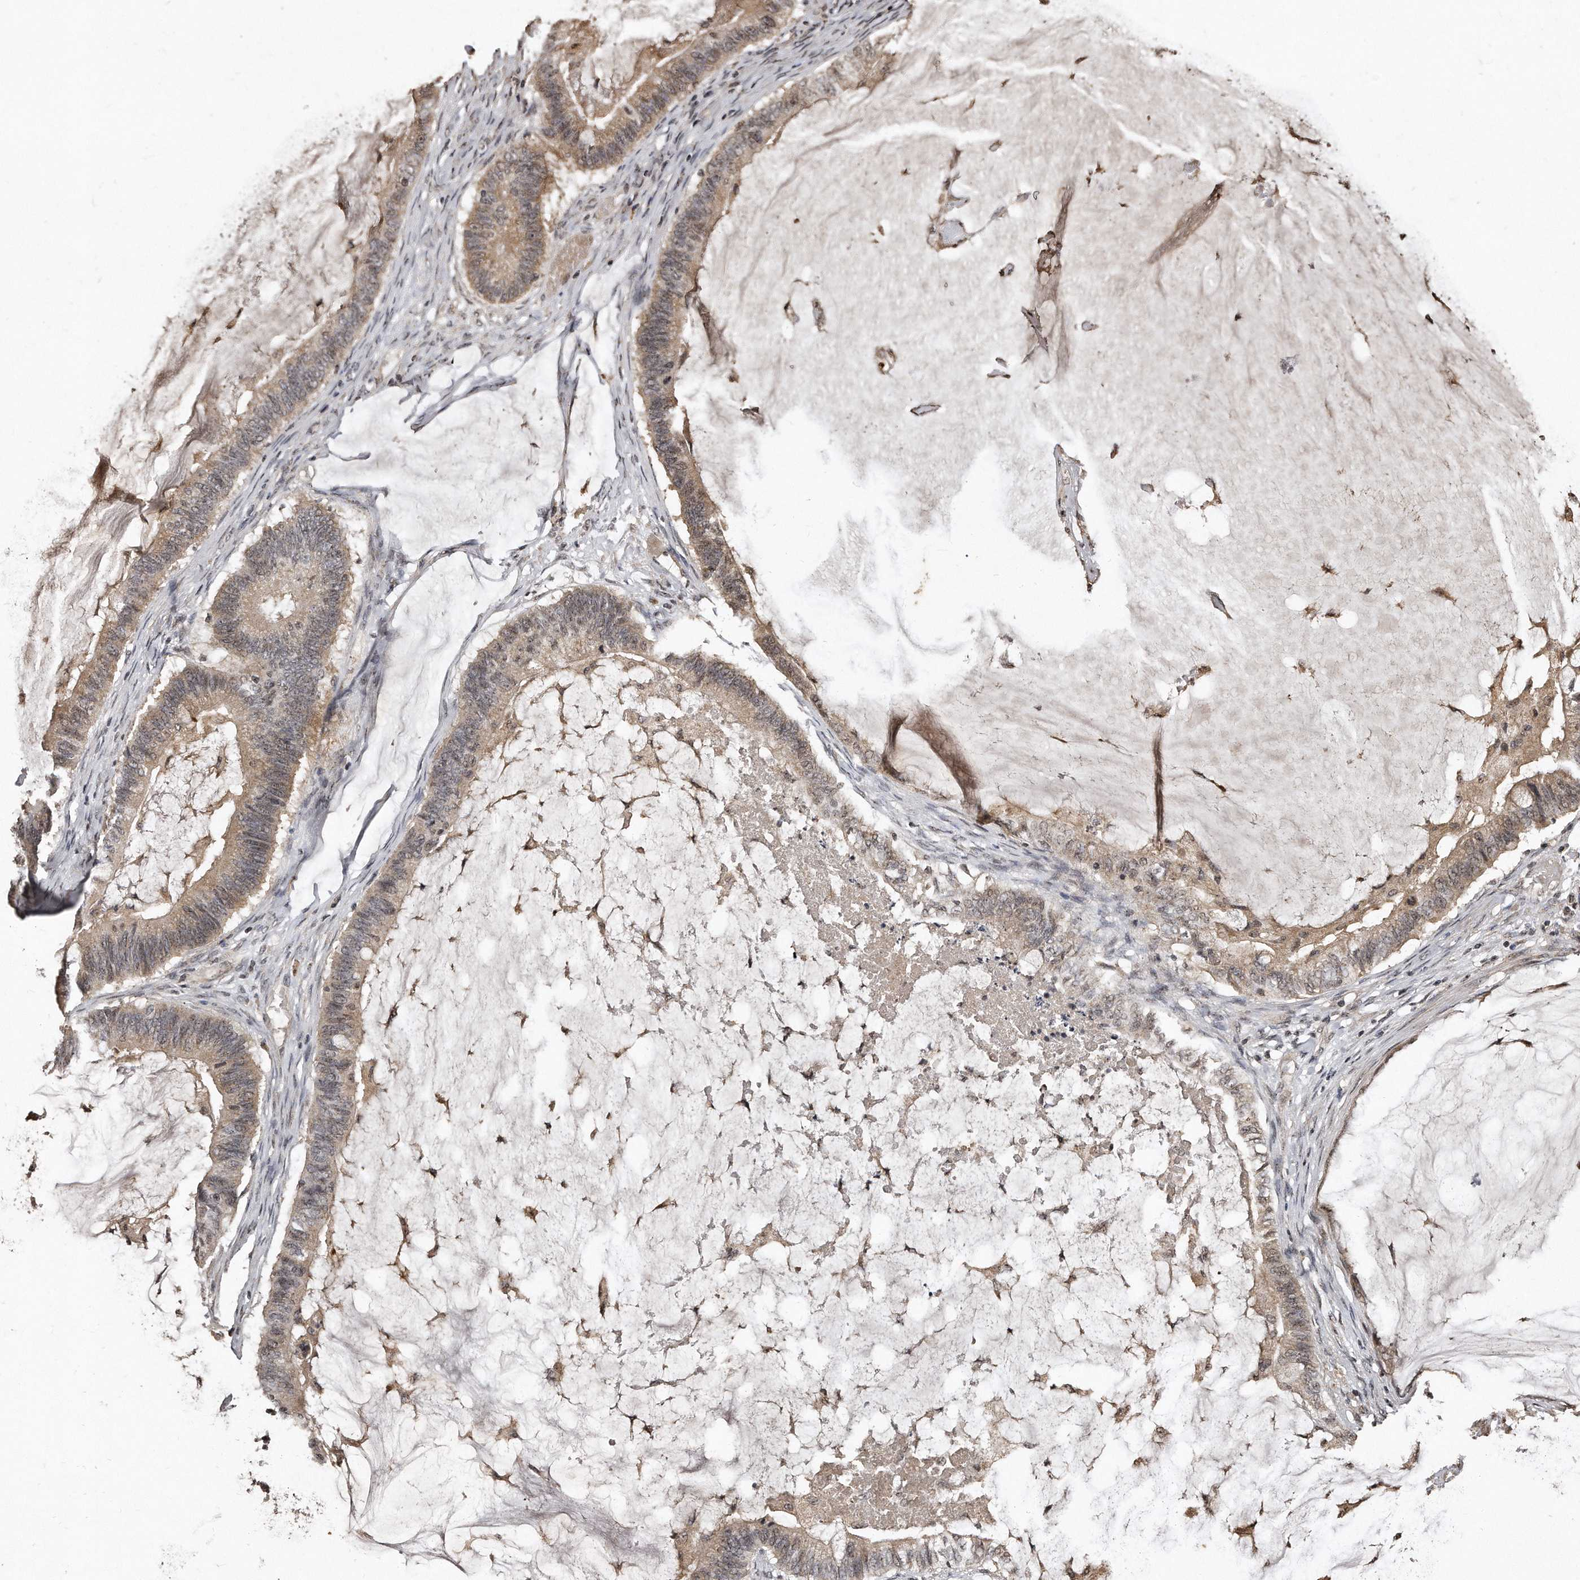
{"staining": {"intensity": "weak", "quantity": ">75%", "location": "cytoplasmic/membranous,nuclear"}, "tissue": "ovarian cancer", "cell_type": "Tumor cells", "image_type": "cancer", "snomed": [{"axis": "morphology", "description": "Cystadenocarcinoma, mucinous, NOS"}, {"axis": "topography", "description": "Ovary"}], "caption": "Ovarian cancer (mucinous cystadenocarcinoma) stained with DAB immunohistochemistry shows low levels of weak cytoplasmic/membranous and nuclear positivity in about >75% of tumor cells. (Brightfield microscopy of DAB IHC at high magnification).", "gene": "TSHR", "patient": {"sex": "female", "age": 61}}